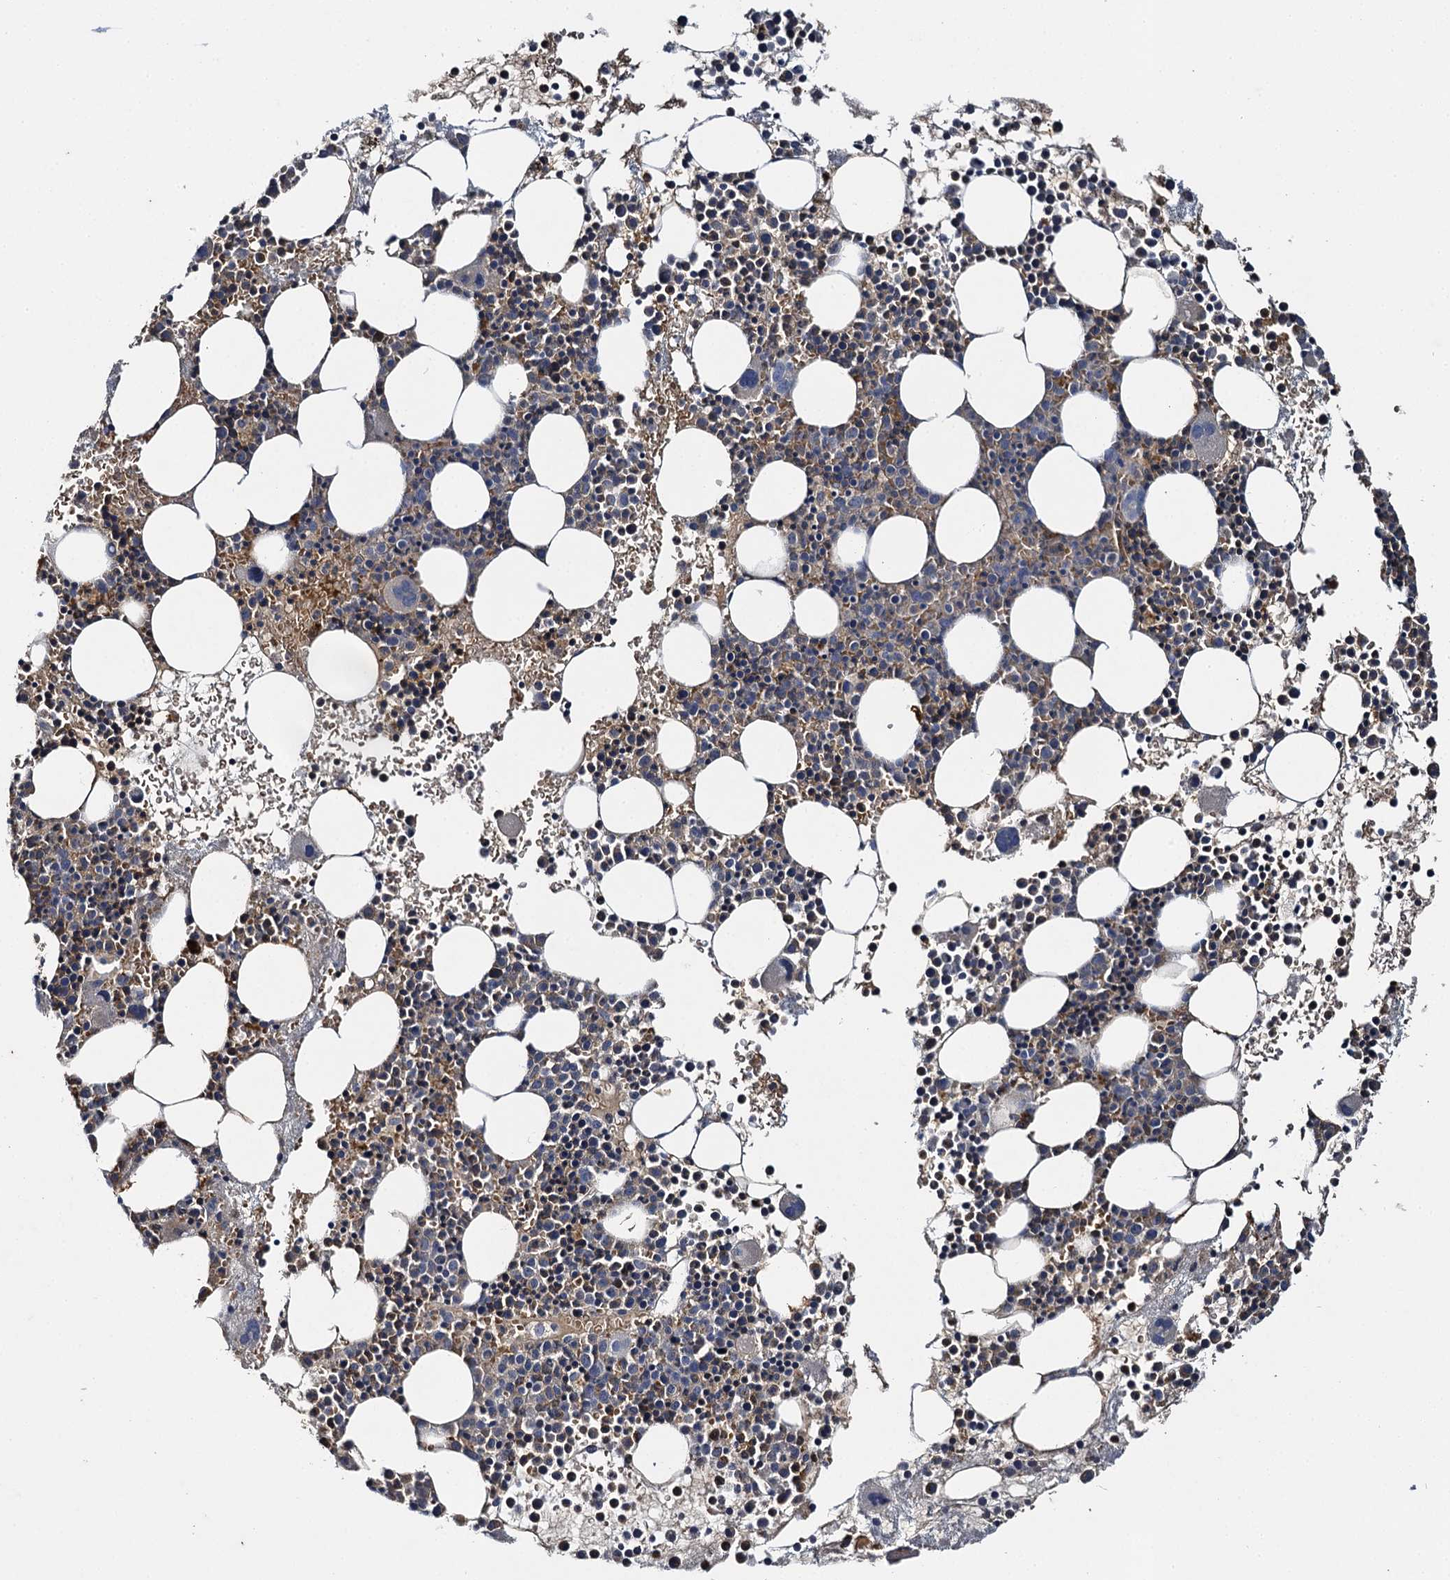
{"staining": {"intensity": "moderate", "quantity": "<25%", "location": "cytoplasmic/membranous"}, "tissue": "bone marrow", "cell_type": "Hematopoietic cells", "image_type": "normal", "snomed": [{"axis": "morphology", "description": "Normal tissue, NOS"}, {"axis": "topography", "description": "Bone marrow"}], "caption": "DAB immunohistochemical staining of benign human bone marrow demonstrates moderate cytoplasmic/membranous protein positivity in about <25% of hematopoietic cells.", "gene": "SLC11A2", "patient": {"sex": "female", "age": 76}}